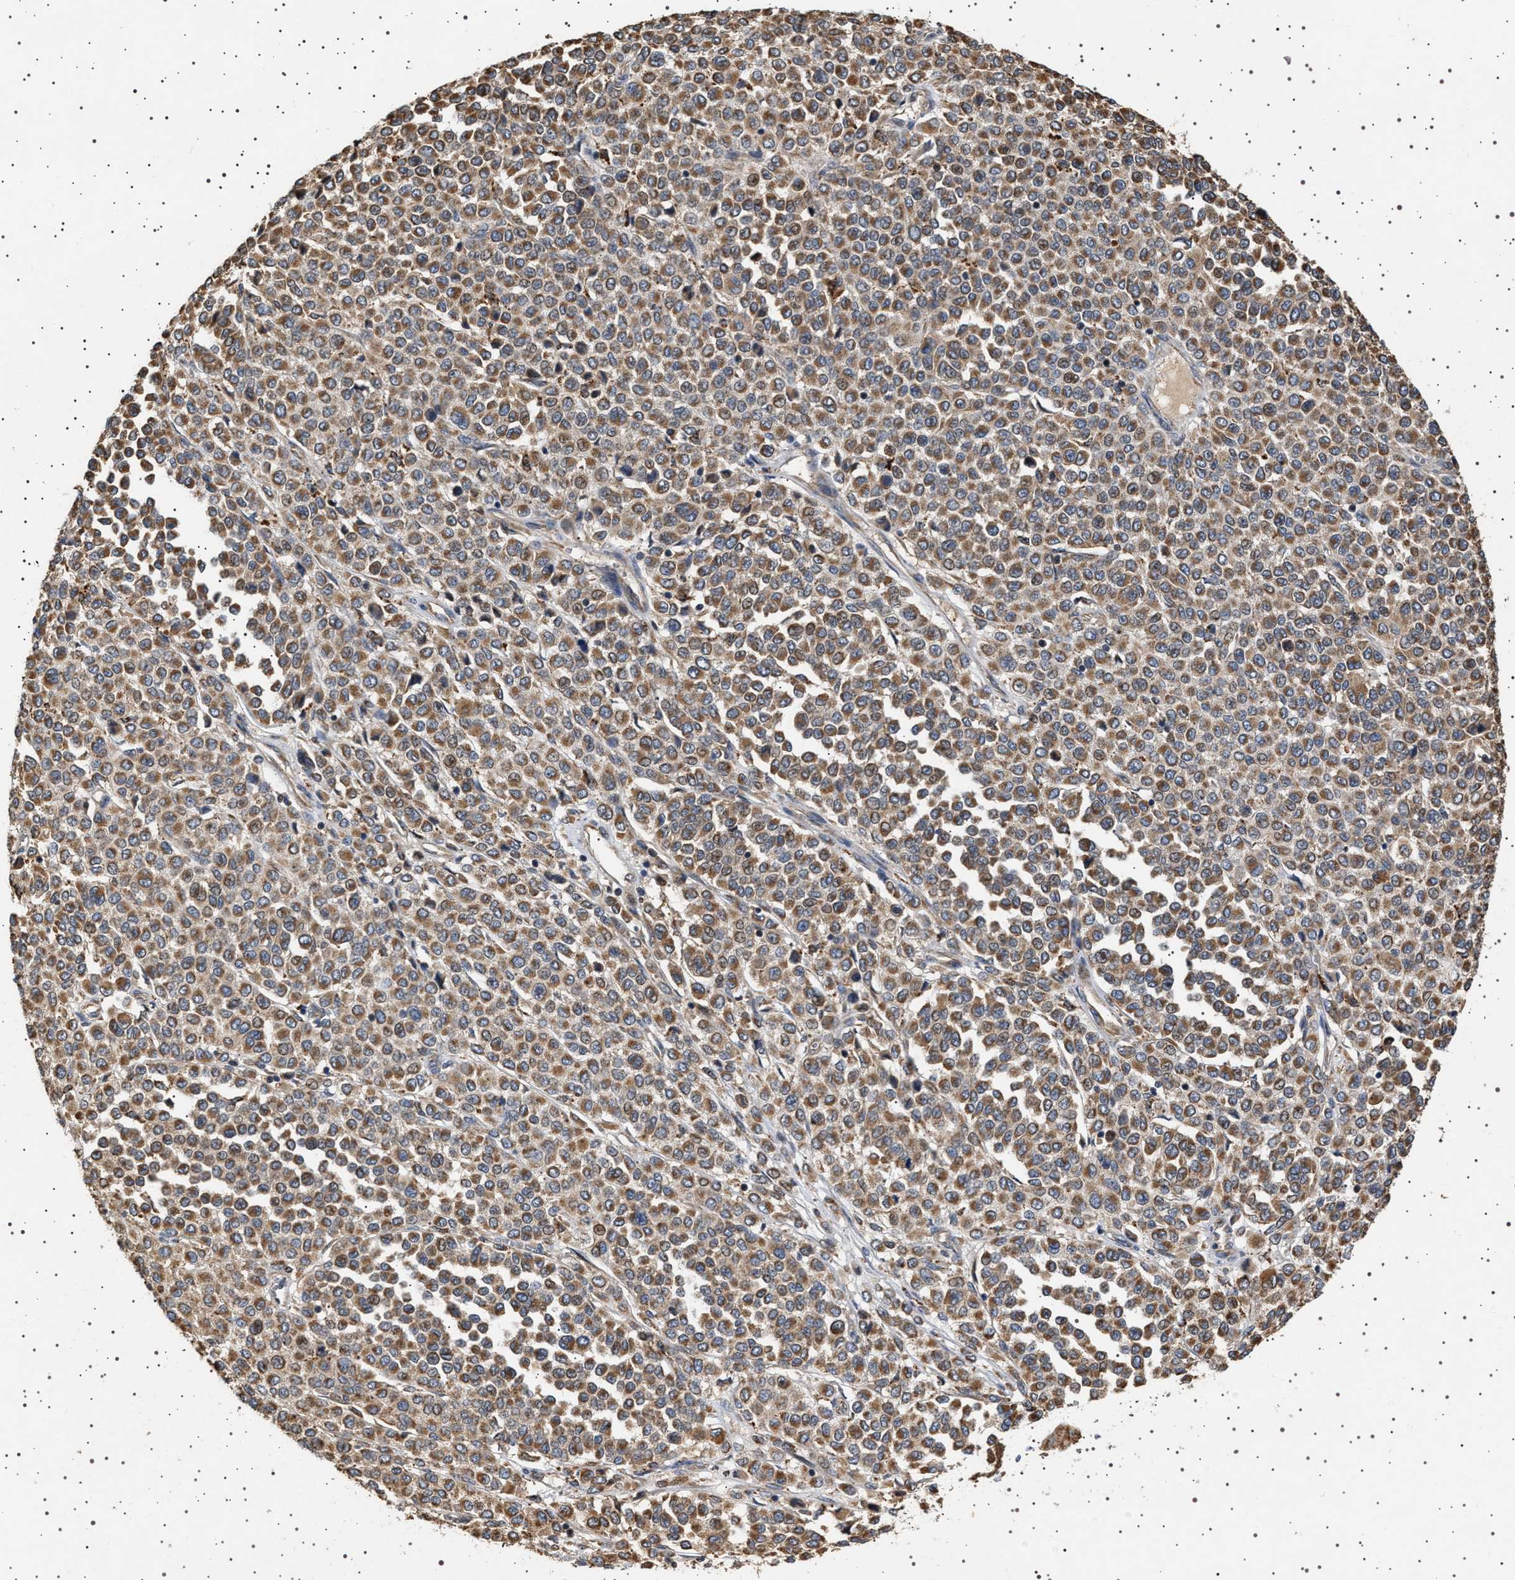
{"staining": {"intensity": "moderate", "quantity": ">75%", "location": "cytoplasmic/membranous"}, "tissue": "melanoma", "cell_type": "Tumor cells", "image_type": "cancer", "snomed": [{"axis": "morphology", "description": "Malignant melanoma, Metastatic site"}, {"axis": "topography", "description": "Pancreas"}], "caption": "Melanoma stained for a protein reveals moderate cytoplasmic/membranous positivity in tumor cells.", "gene": "TRUB2", "patient": {"sex": "female", "age": 30}}